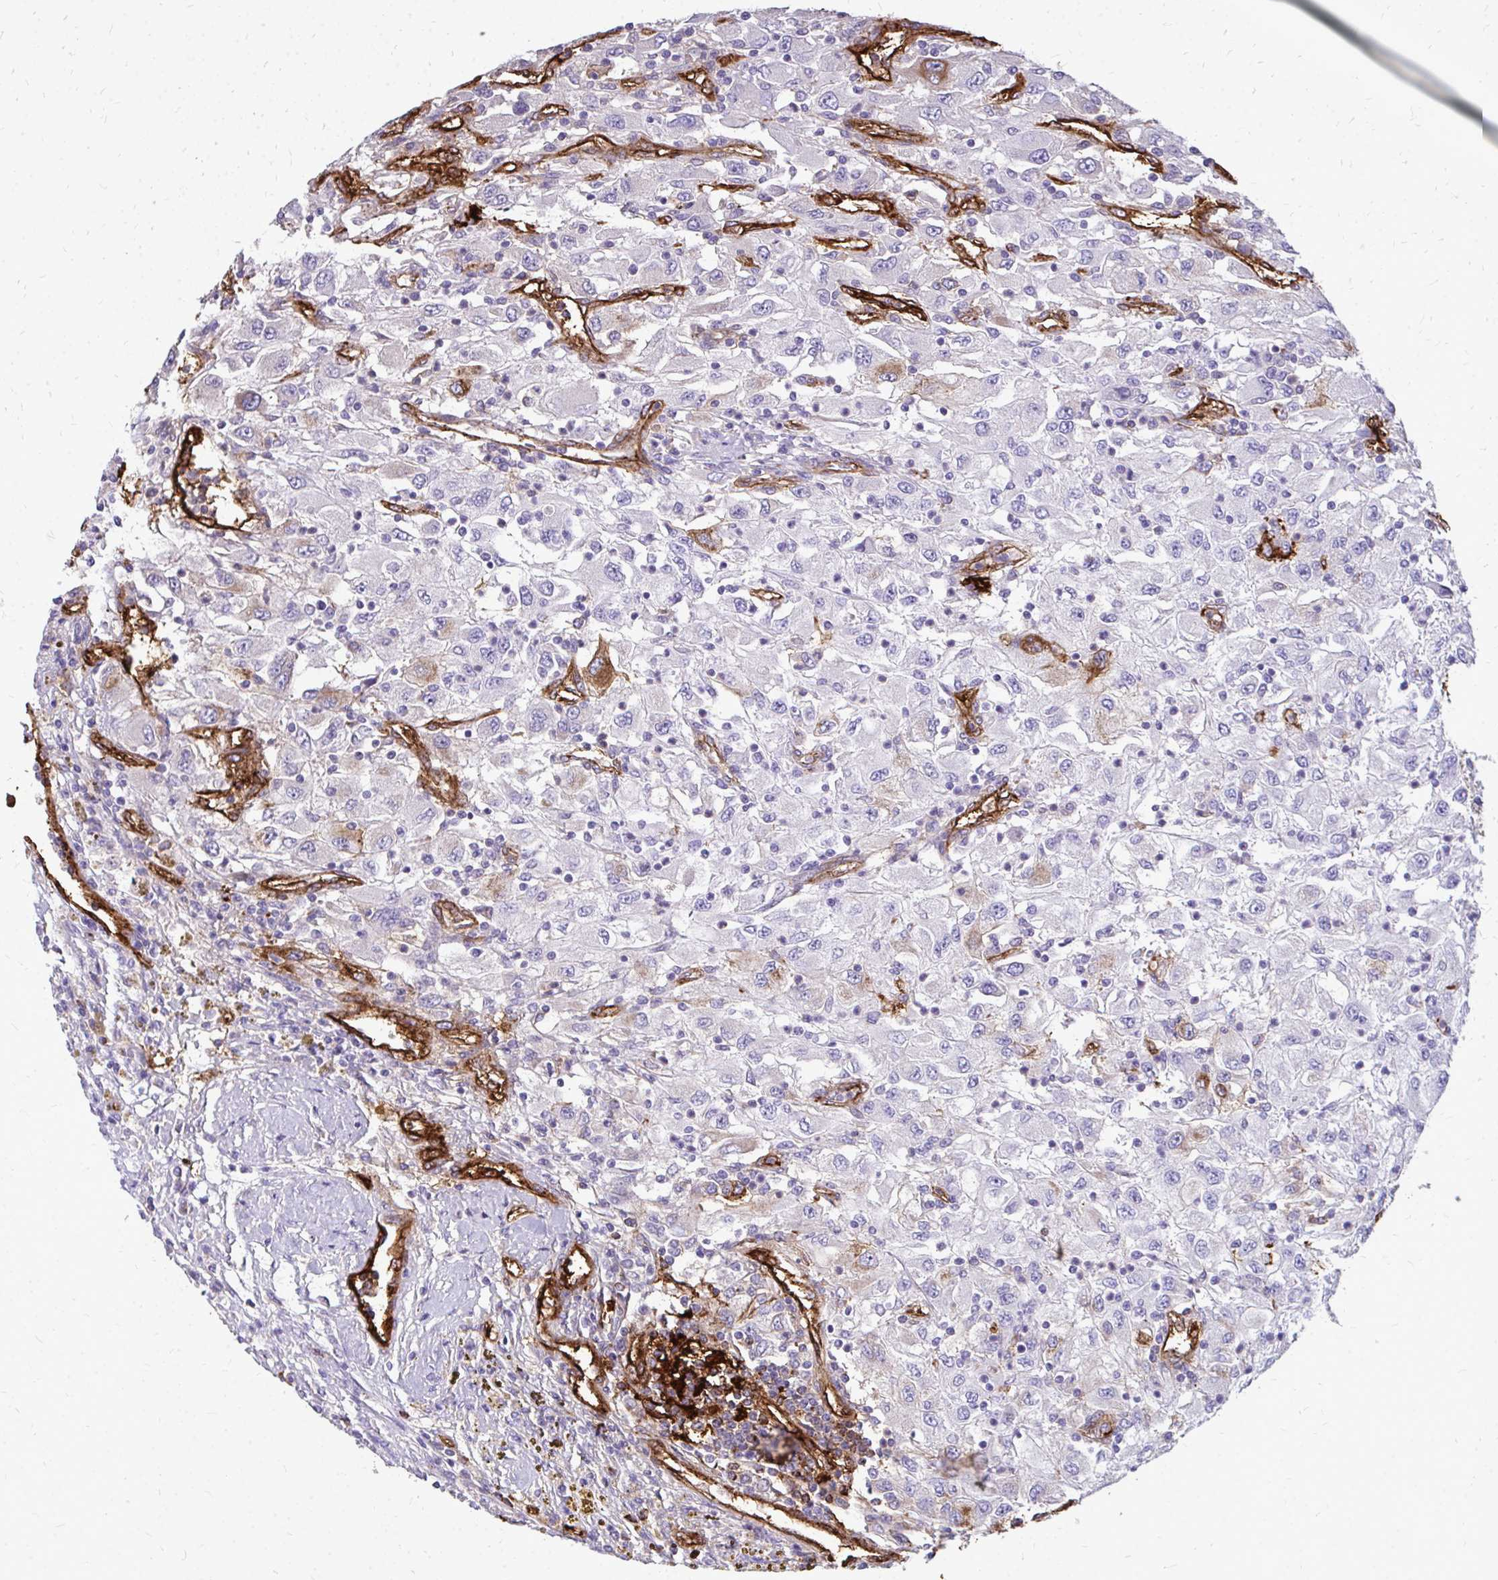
{"staining": {"intensity": "negative", "quantity": "none", "location": "none"}, "tissue": "renal cancer", "cell_type": "Tumor cells", "image_type": "cancer", "snomed": [{"axis": "morphology", "description": "Adenocarcinoma, NOS"}, {"axis": "topography", "description": "Kidney"}], "caption": "Immunohistochemistry of human renal adenocarcinoma reveals no expression in tumor cells.", "gene": "MARCKSL1", "patient": {"sex": "female", "age": 67}}